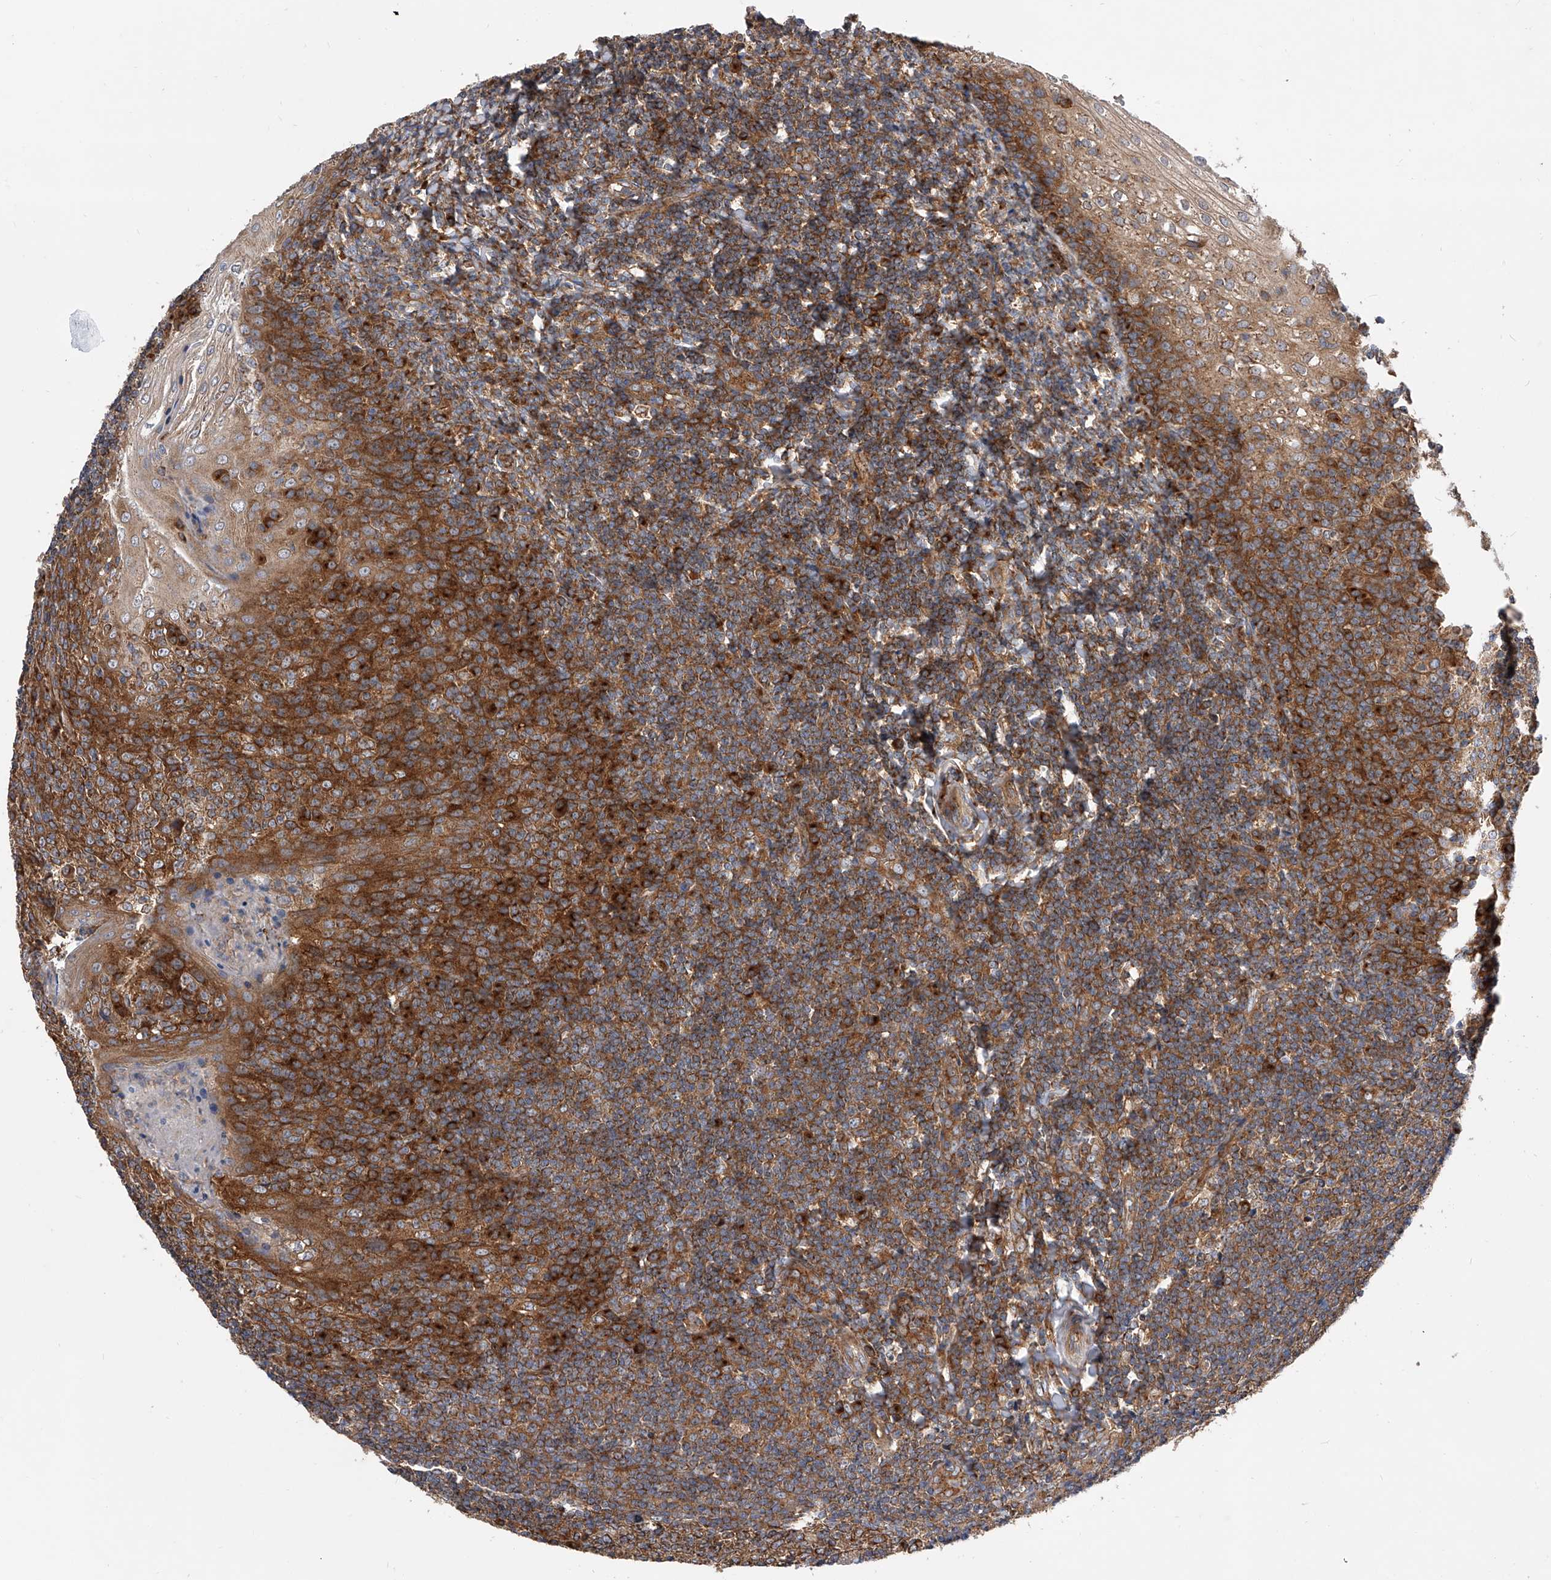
{"staining": {"intensity": "strong", "quantity": ">75%", "location": "cytoplasmic/membranous"}, "tissue": "tonsil", "cell_type": "Germinal center cells", "image_type": "normal", "snomed": [{"axis": "morphology", "description": "Normal tissue, NOS"}, {"axis": "topography", "description": "Tonsil"}], "caption": "An image of tonsil stained for a protein demonstrates strong cytoplasmic/membranous brown staining in germinal center cells.", "gene": "CFAP410", "patient": {"sex": "male", "age": 27}}